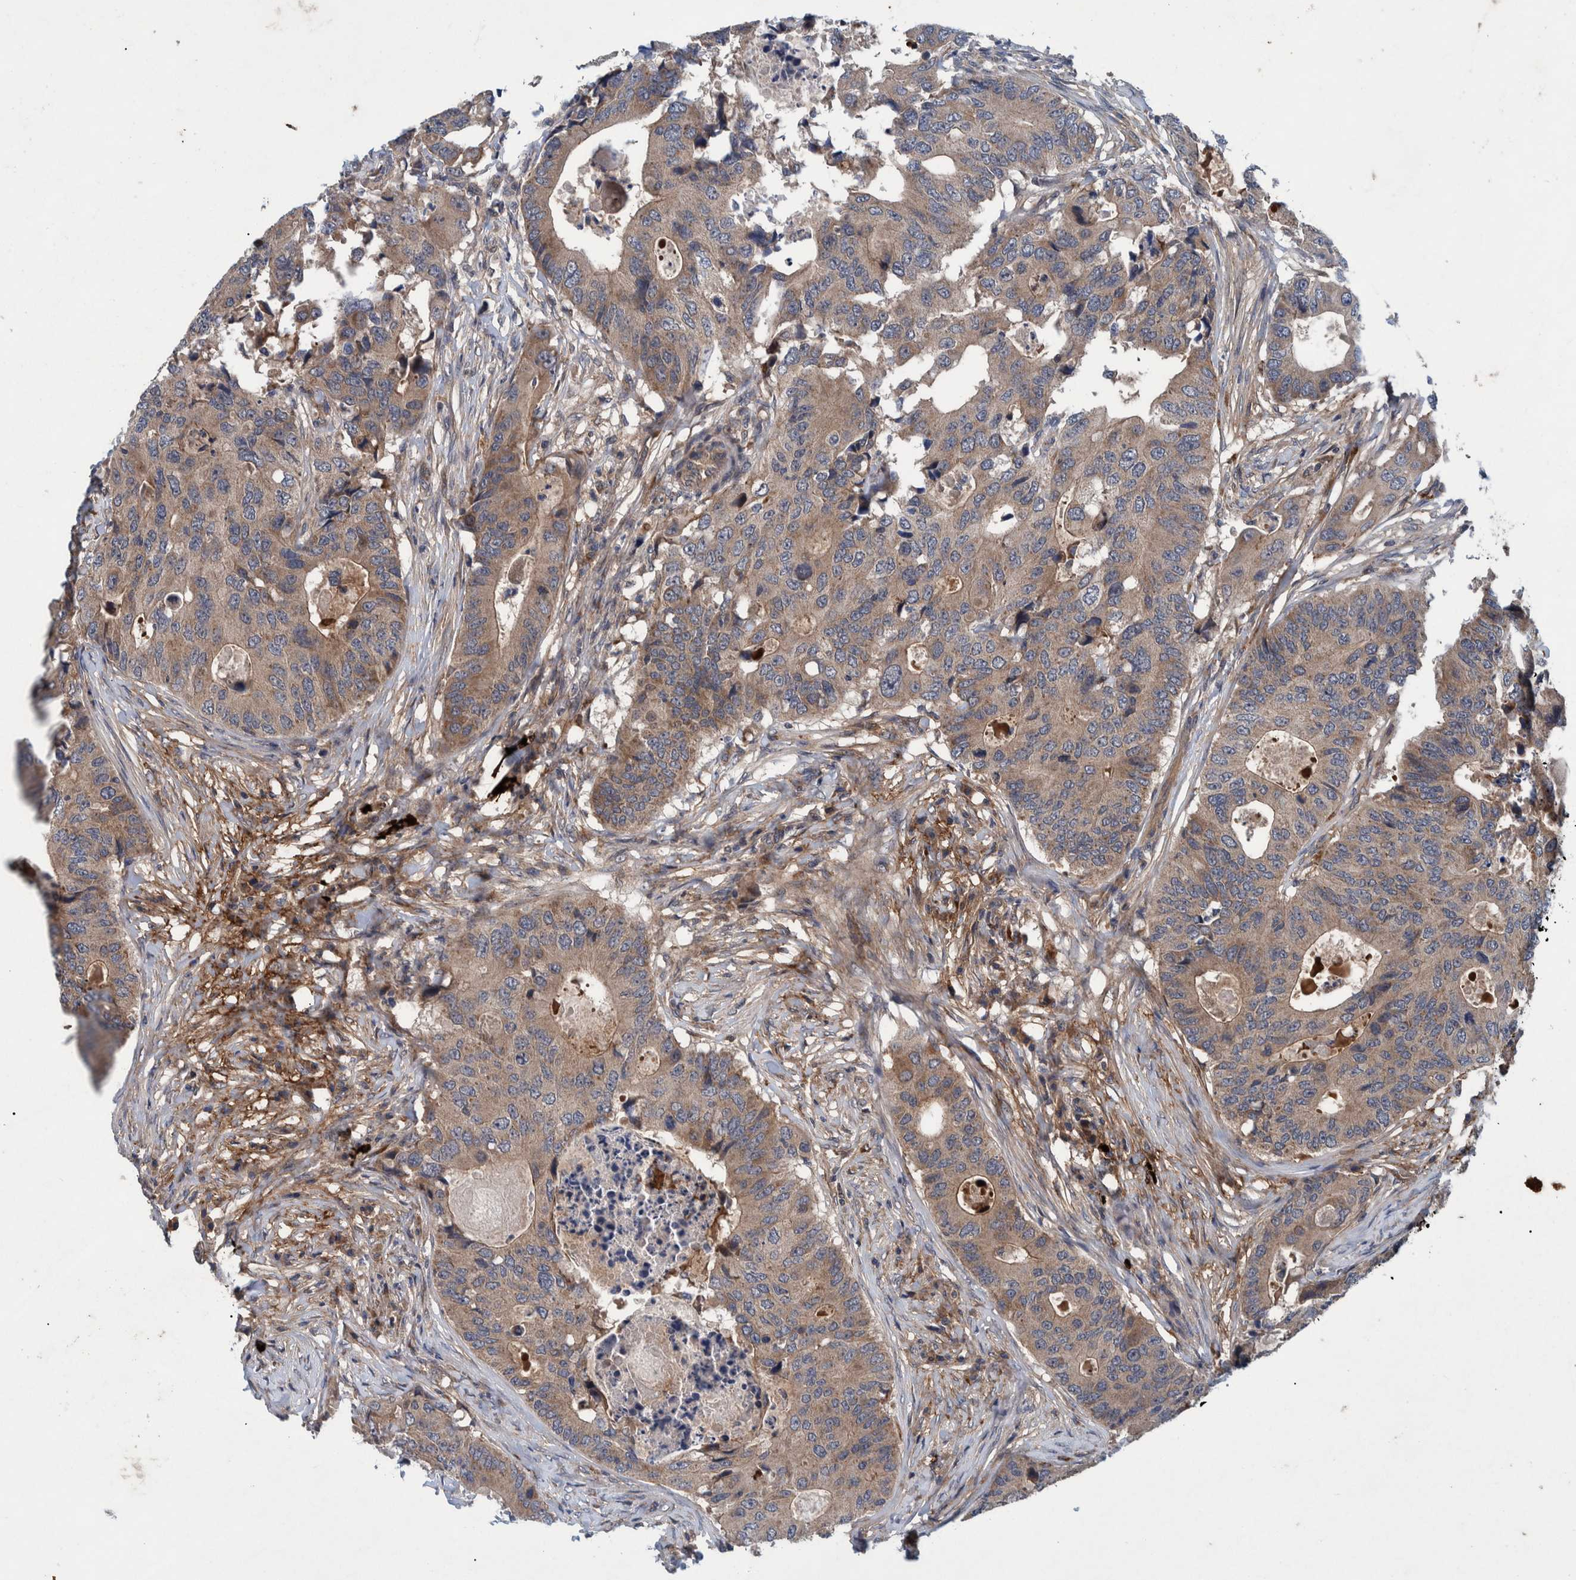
{"staining": {"intensity": "moderate", "quantity": ">75%", "location": "cytoplasmic/membranous"}, "tissue": "colorectal cancer", "cell_type": "Tumor cells", "image_type": "cancer", "snomed": [{"axis": "morphology", "description": "Adenocarcinoma, NOS"}, {"axis": "topography", "description": "Colon"}], "caption": "A micrograph of adenocarcinoma (colorectal) stained for a protein displays moderate cytoplasmic/membranous brown staining in tumor cells.", "gene": "ITIH3", "patient": {"sex": "male", "age": 71}}